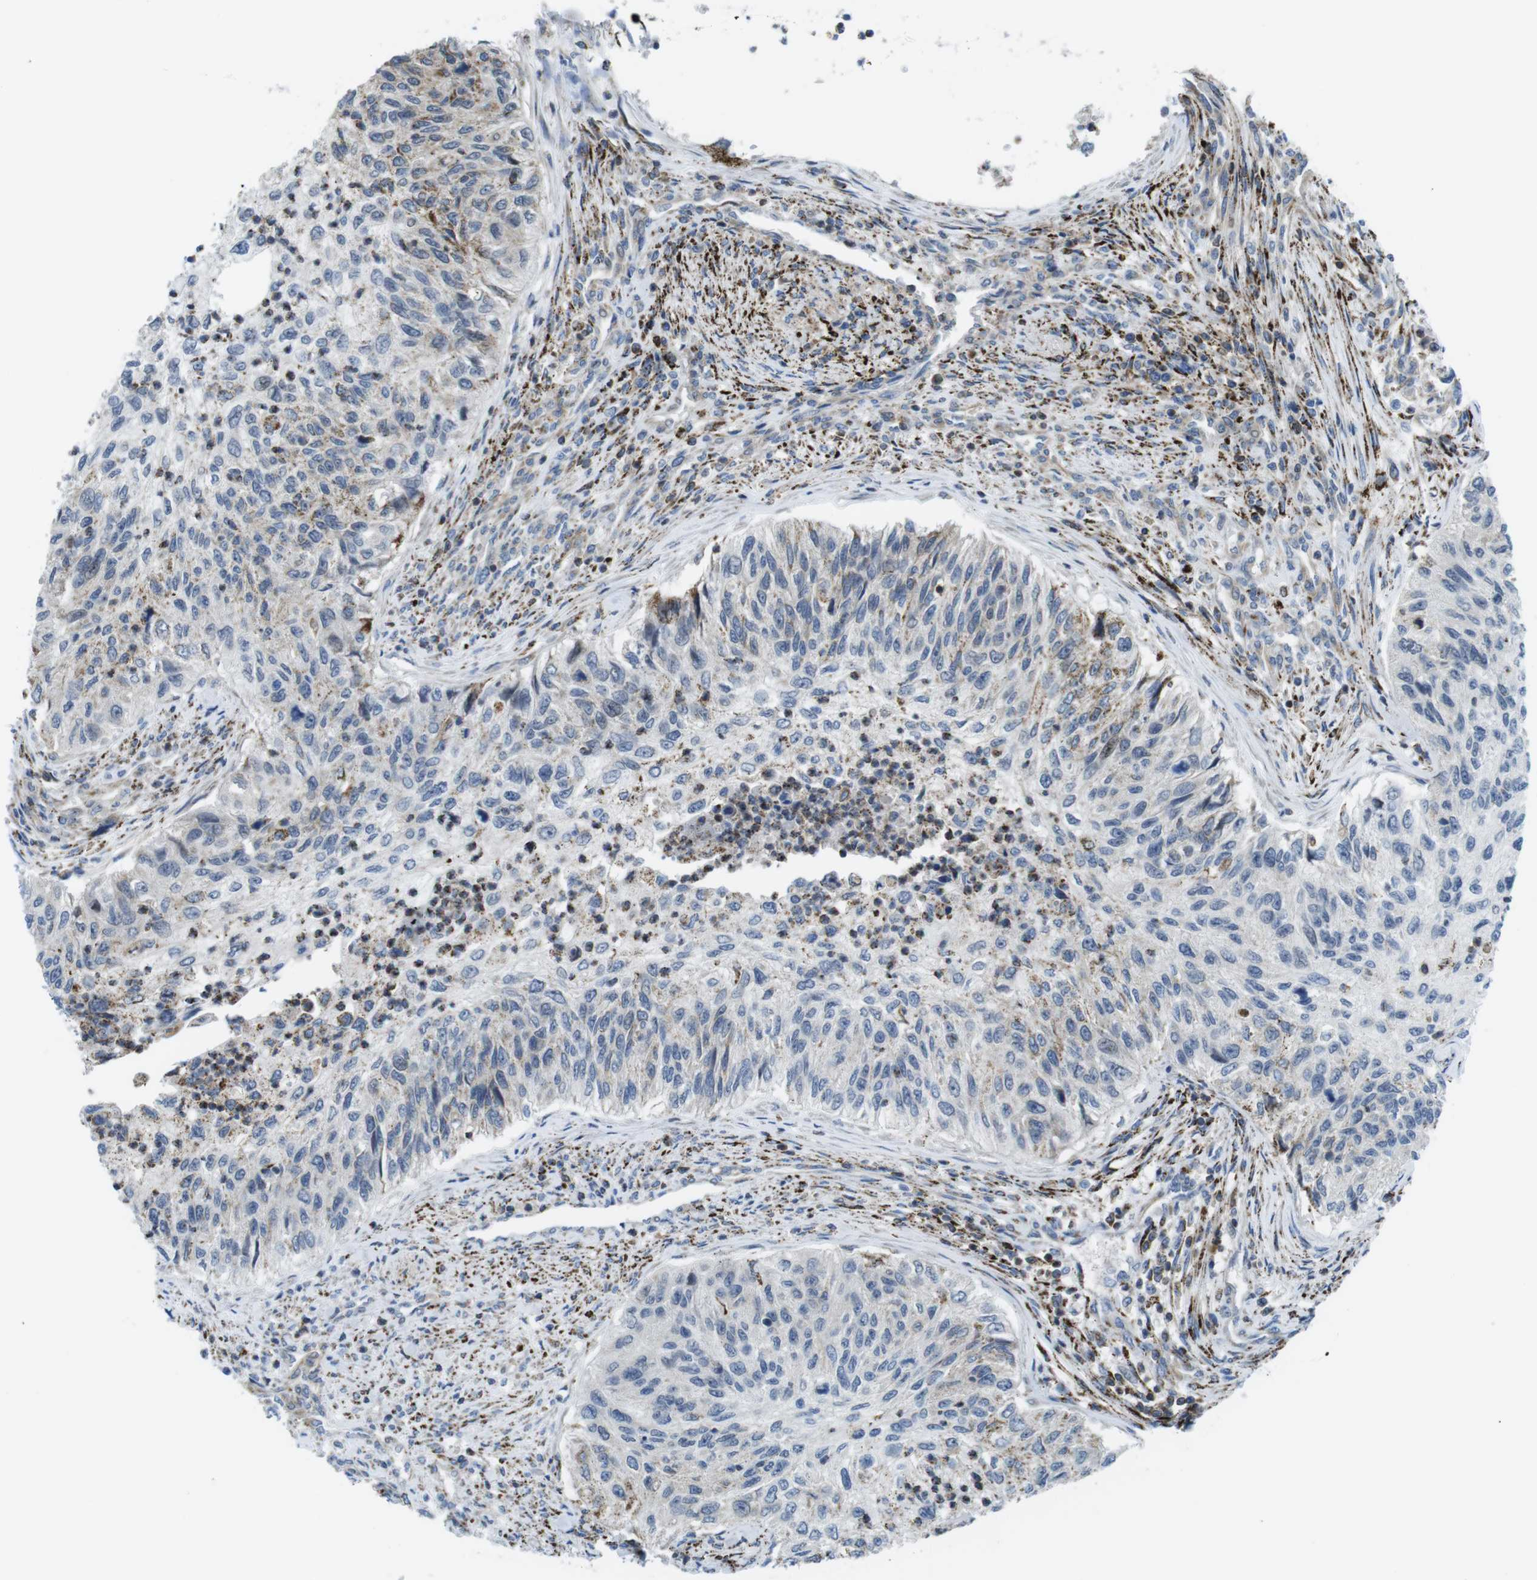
{"staining": {"intensity": "negative", "quantity": "none", "location": "none"}, "tissue": "urothelial cancer", "cell_type": "Tumor cells", "image_type": "cancer", "snomed": [{"axis": "morphology", "description": "Urothelial carcinoma, High grade"}, {"axis": "topography", "description": "Urinary bladder"}], "caption": "A micrograph of human urothelial carcinoma (high-grade) is negative for staining in tumor cells.", "gene": "KCNE3", "patient": {"sex": "female", "age": 60}}